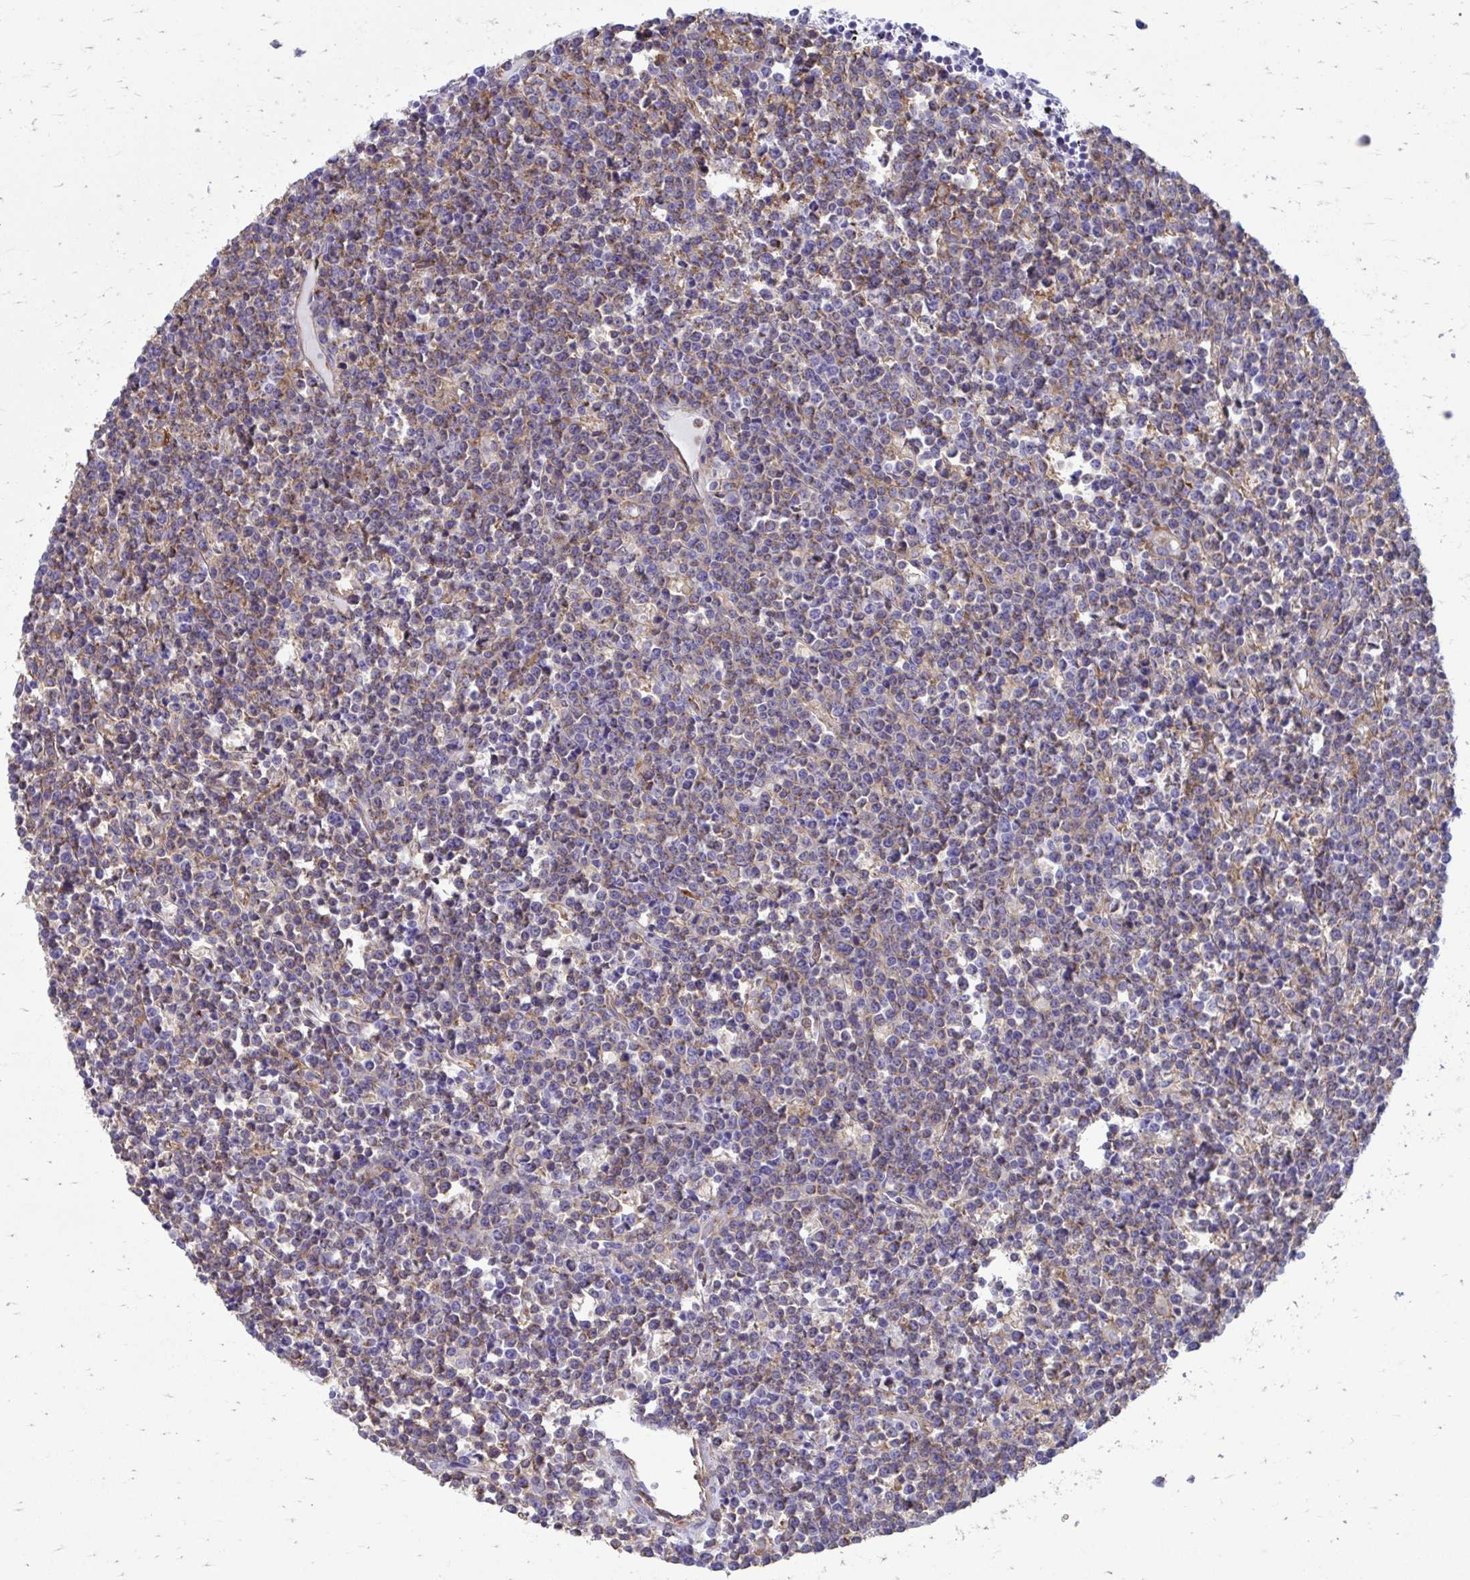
{"staining": {"intensity": "weak", "quantity": "<25%", "location": "cytoplasmic/membranous"}, "tissue": "lymphoma", "cell_type": "Tumor cells", "image_type": "cancer", "snomed": [{"axis": "morphology", "description": "Malignant lymphoma, non-Hodgkin's type, High grade"}, {"axis": "topography", "description": "Ovary"}], "caption": "High magnification brightfield microscopy of lymphoma stained with DAB (3,3'-diaminobenzidine) (brown) and counterstained with hematoxylin (blue): tumor cells show no significant positivity. (Brightfield microscopy of DAB immunohistochemistry at high magnification).", "gene": "CLTA", "patient": {"sex": "female", "age": 56}}